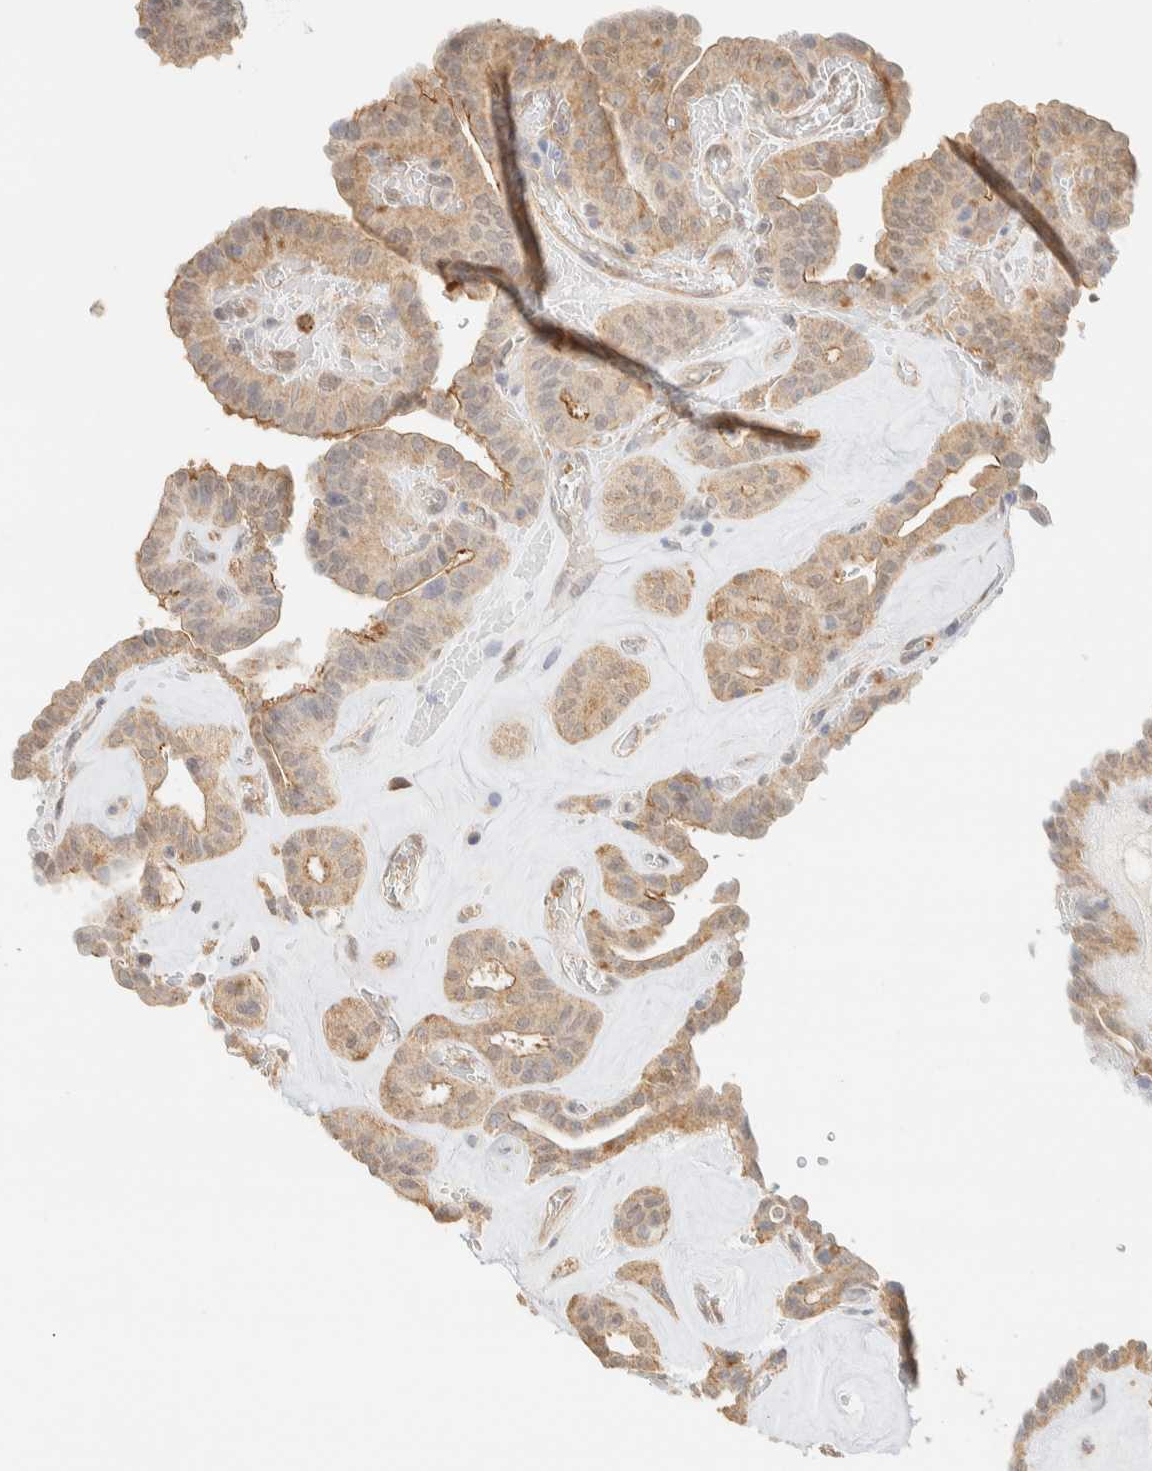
{"staining": {"intensity": "weak", "quantity": ">75%", "location": "cytoplasmic/membranous"}, "tissue": "thyroid cancer", "cell_type": "Tumor cells", "image_type": "cancer", "snomed": [{"axis": "morphology", "description": "Papillary adenocarcinoma, NOS"}, {"axis": "topography", "description": "Thyroid gland"}], "caption": "Brown immunohistochemical staining in human thyroid cancer demonstrates weak cytoplasmic/membranous positivity in approximately >75% of tumor cells.", "gene": "TBC1D8B", "patient": {"sex": "male", "age": 77}}